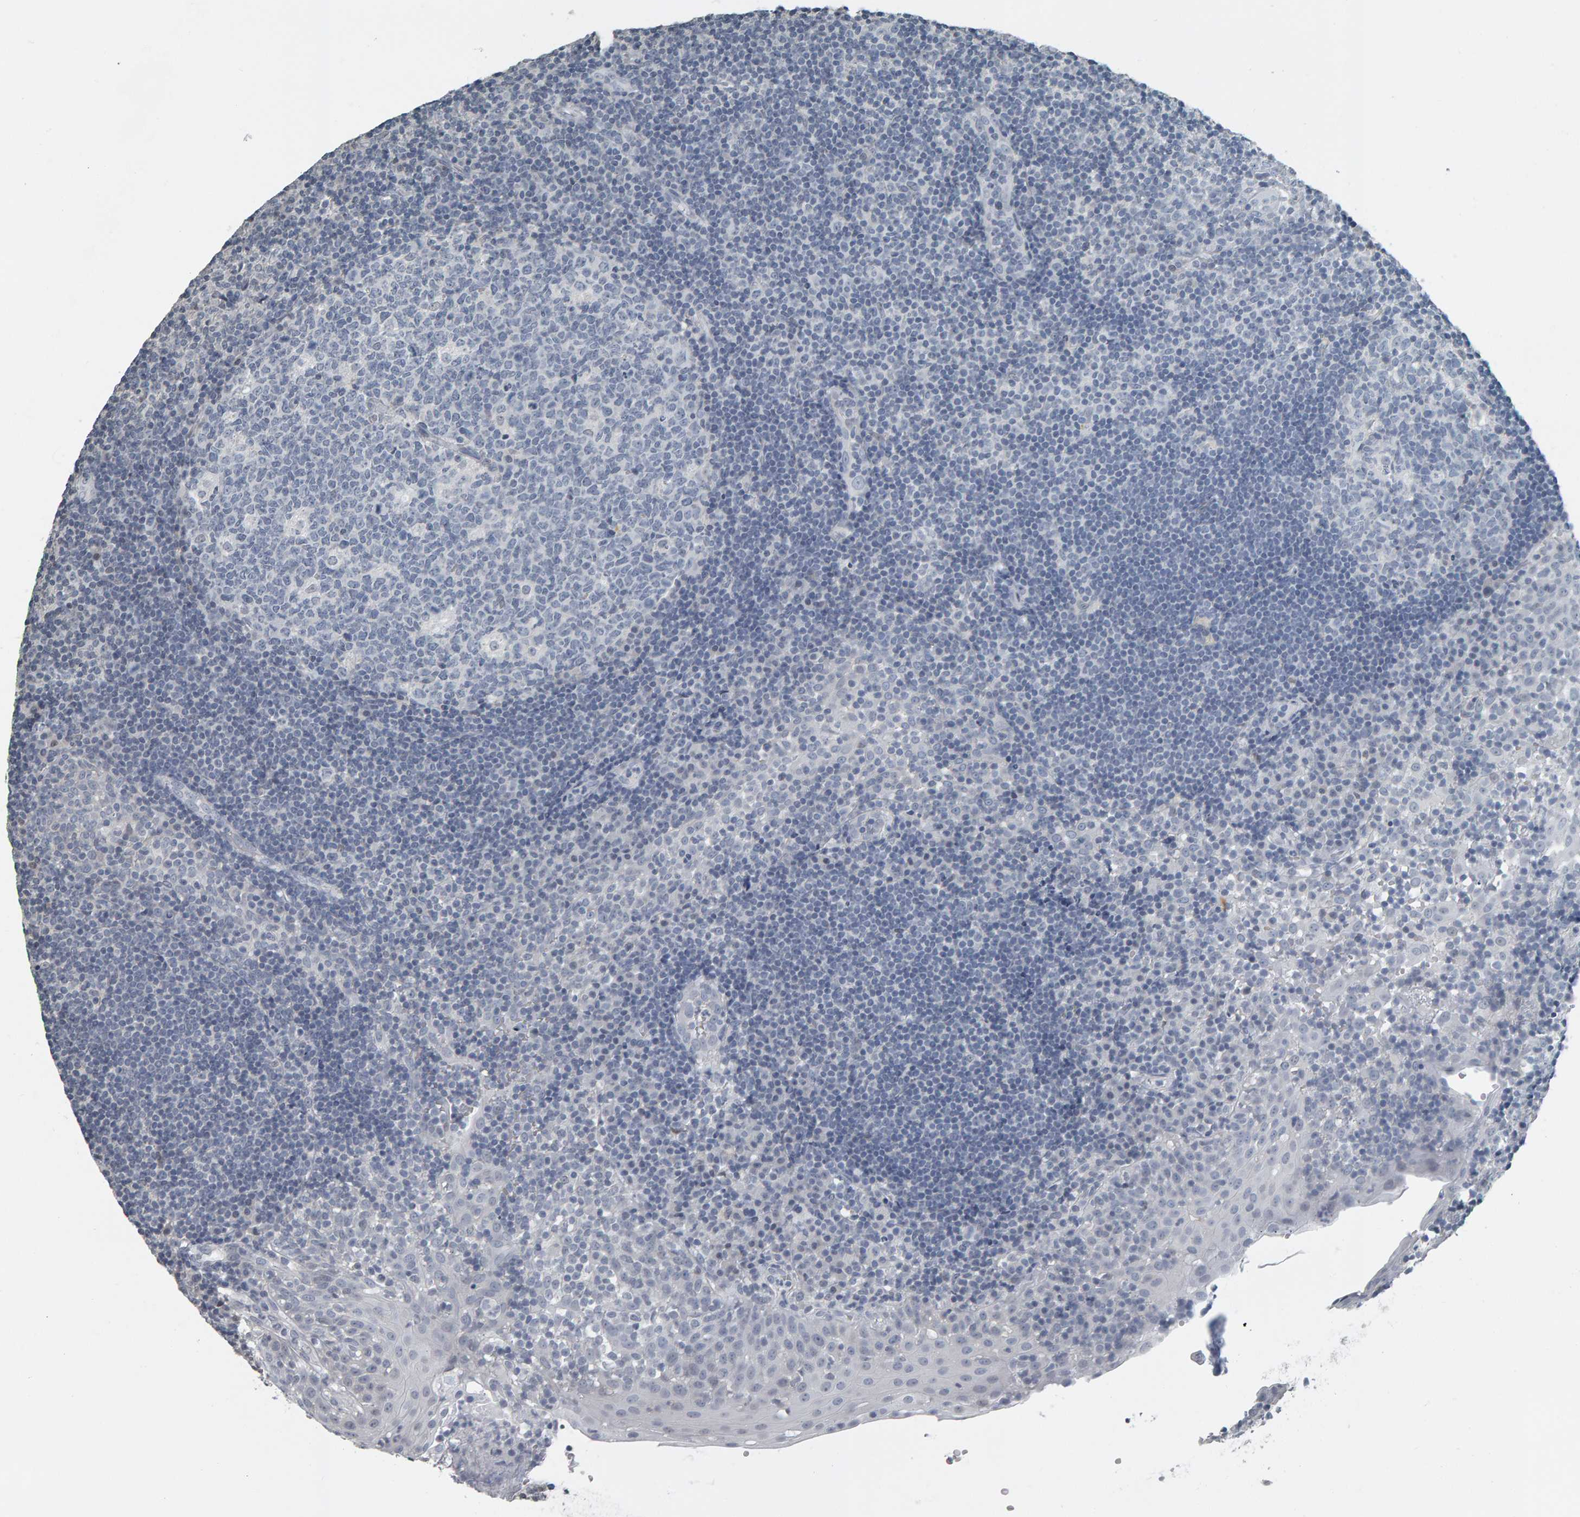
{"staining": {"intensity": "negative", "quantity": "none", "location": "none"}, "tissue": "tonsil", "cell_type": "Germinal center cells", "image_type": "normal", "snomed": [{"axis": "morphology", "description": "Normal tissue, NOS"}, {"axis": "topography", "description": "Tonsil"}], "caption": "An immunohistochemistry histopathology image of unremarkable tonsil is shown. There is no staining in germinal center cells of tonsil. Brightfield microscopy of immunohistochemistry (IHC) stained with DAB (brown) and hematoxylin (blue), captured at high magnification.", "gene": "PYY", "patient": {"sex": "female", "age": 40}}